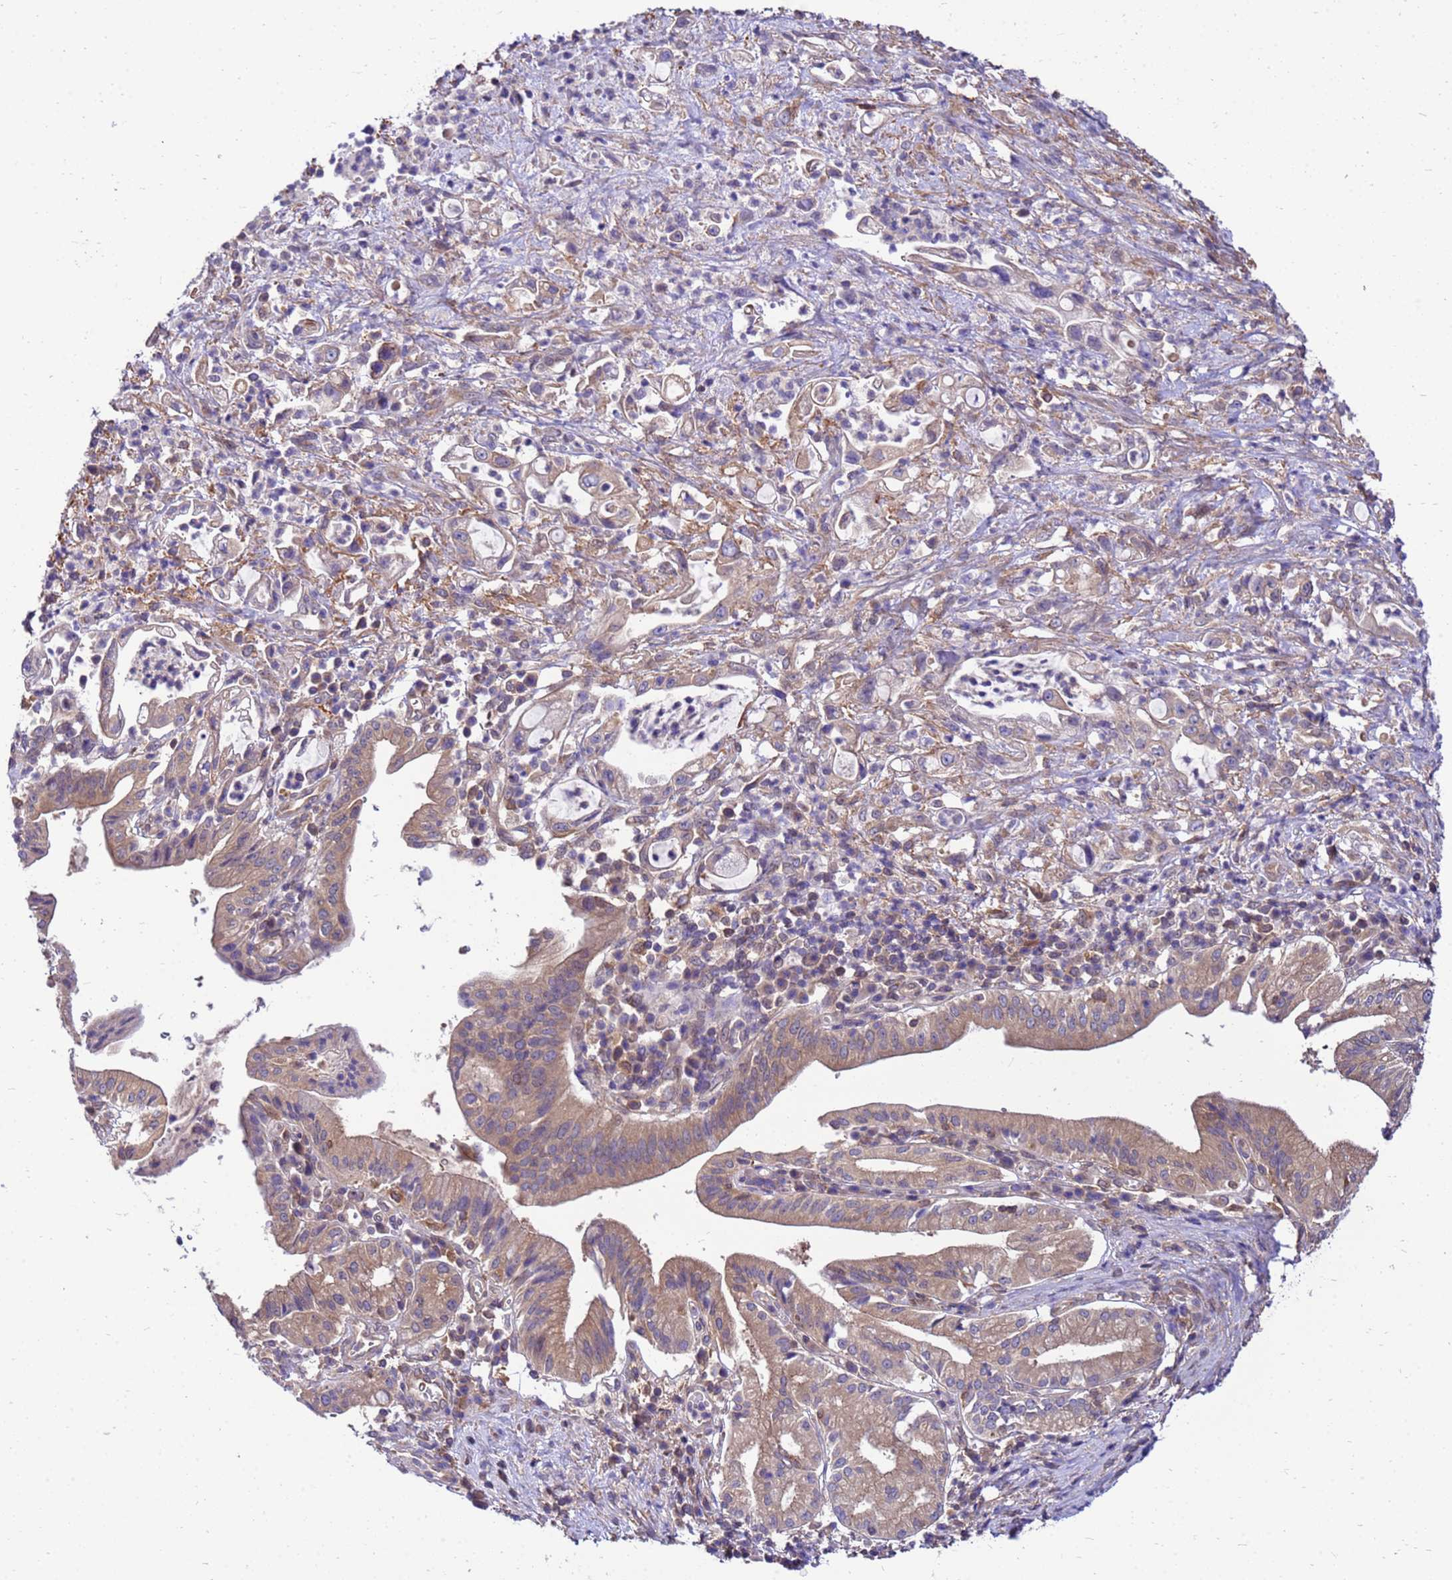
{"staining": {"intensity": "weak", "quantity": "25%-75%", "location": "cytoplasmic/membranous"}, "tissue": "pancreatic cancer", "cell_type": "Tumor cells", "image_type": "cancer", "snomed": [{"axis": "morphology", "description": "Adenocarcinoma, NOS"}, {"axis": "topography", "description": "Pancreas"}], "caption": "A brown stain labels weak cytoplasmic/membranous staining of a protein in human pancreatic cancer tumor cells.", "gene": "GET3", "patient": {"sex": "female", "age": 61}}